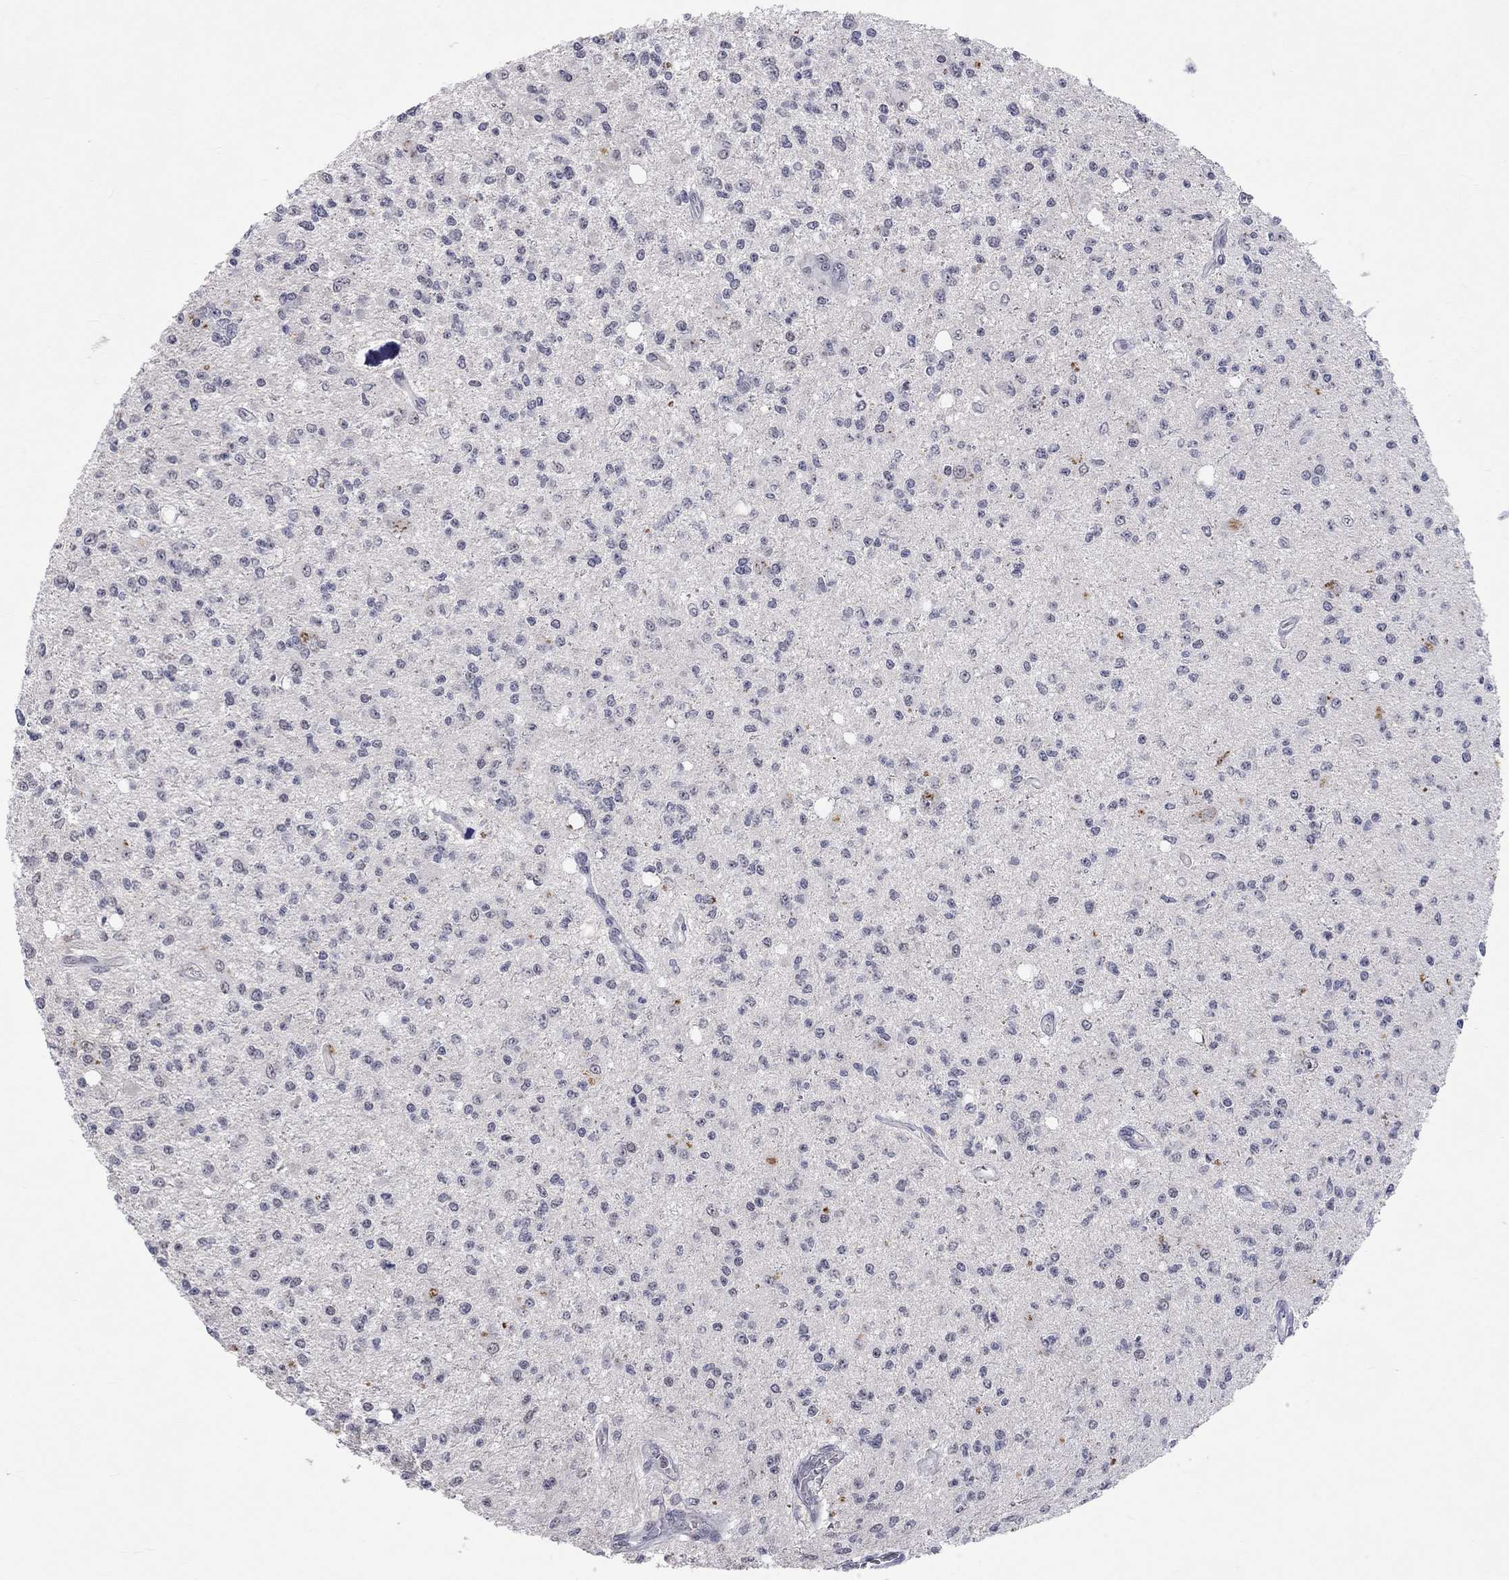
{"staining": {"intensity": "negative", "quantity": "none", "location": "none"}, "tissue": "glioma", "cell_type": "Tumor cells", "image_type": "cancer", "snomed": [{"axis": "morphology", "description": "Glioma, malignant, Low grade"}, {"axis": "topography", "description": "Brain"}], "caption": "An image of malignant glioma (low-grade) stained for a protein exhibits no brown staining in tumor cells. (DAB IHC visualized using brightfield microscopy, high magnification).", "gene": "TMEM143", "patient": {"sex": "male", "age": 67}}